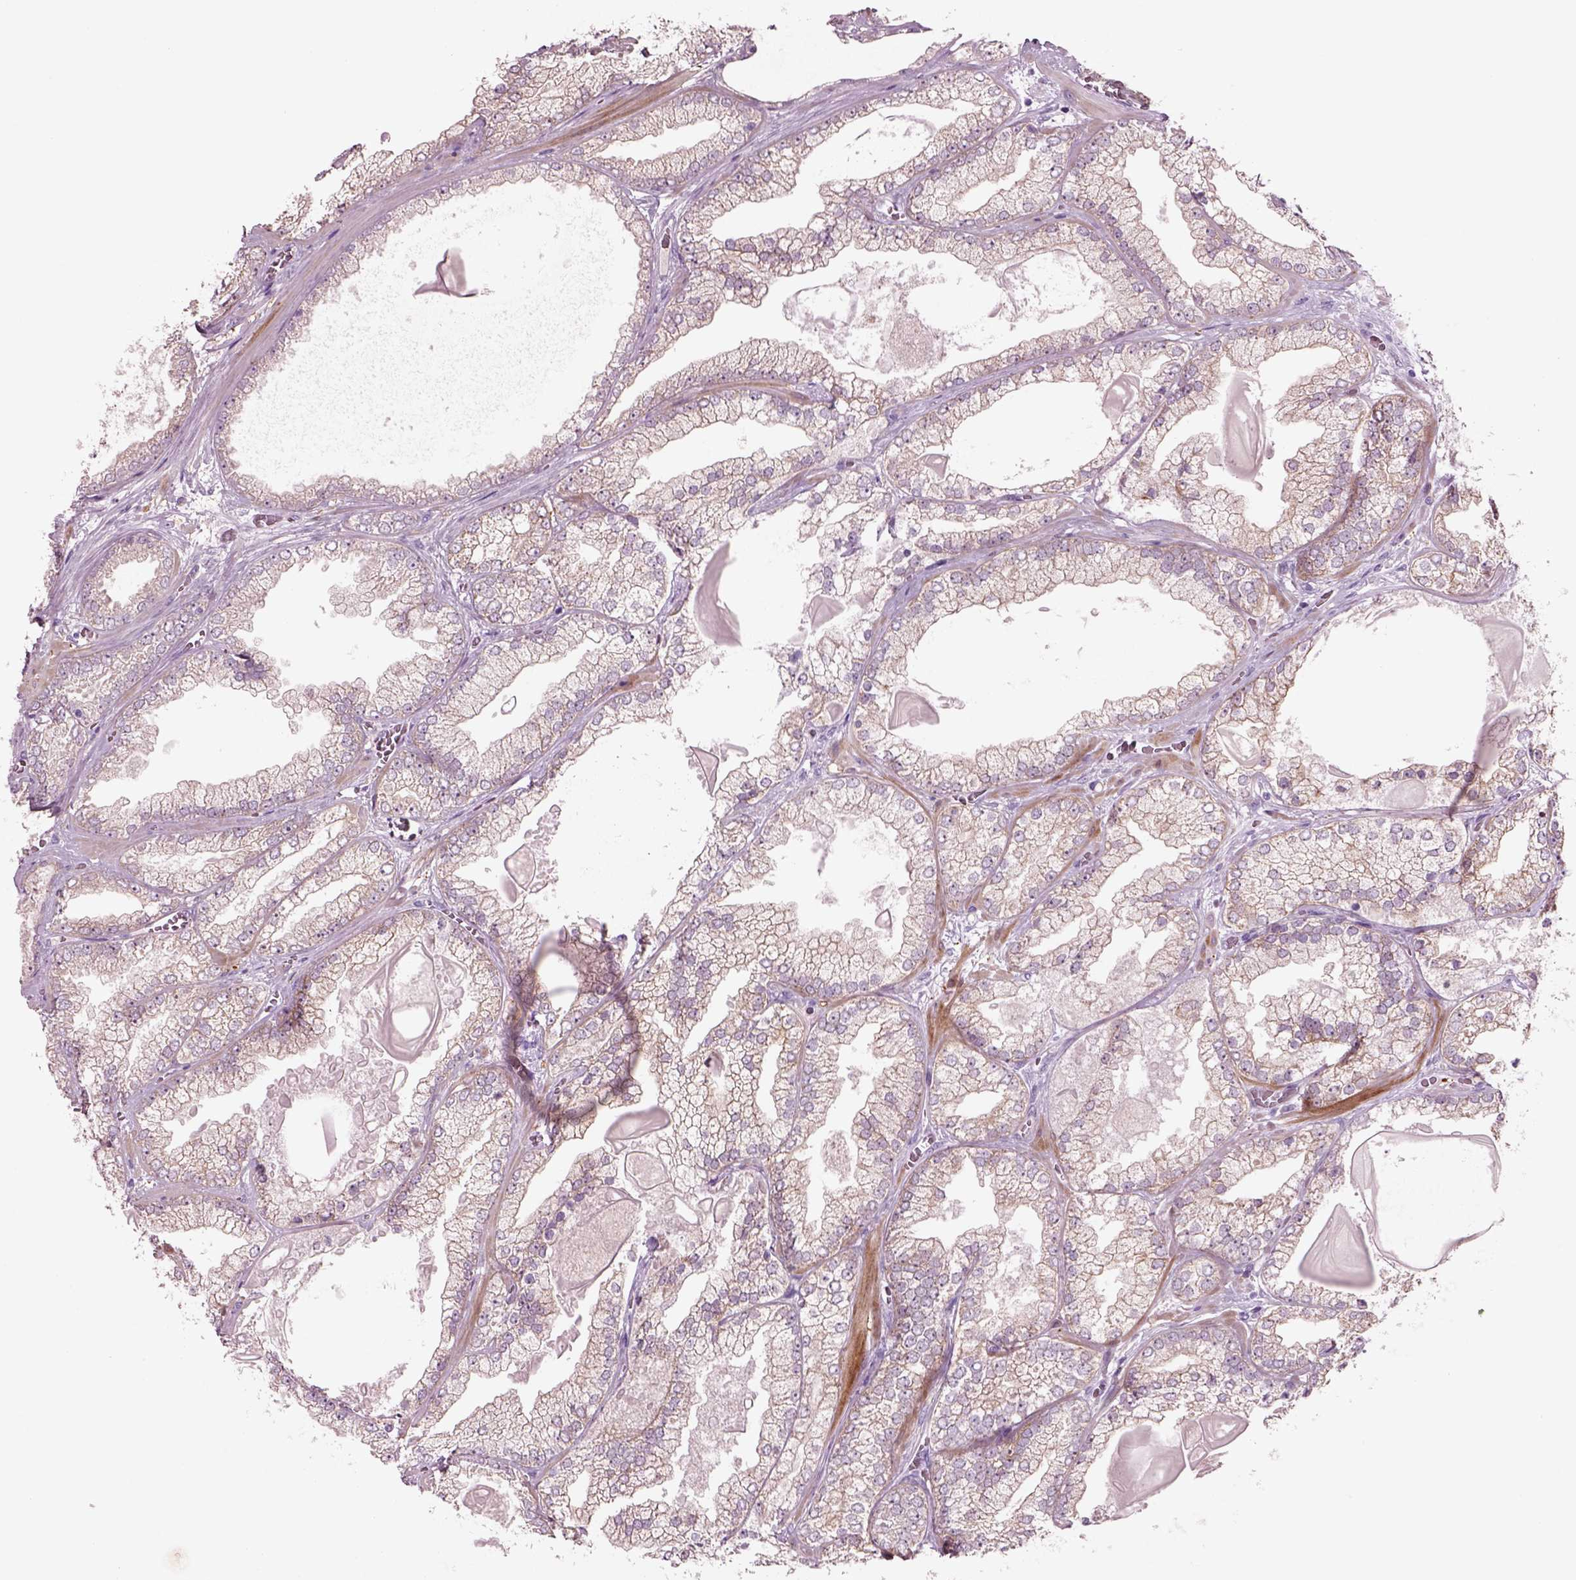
{"staining": {"intensity": "negative", "quantity": "none", "location": "none"}, "tissue": "prostate cancer", "cell_type": "Tumor cells", "image_type": "cancer", "snomed": [{"axis": "morphology", "description": "Adenocarcinoma, Low grade"}, {"axis": "topography", "description": "Prostate"}], "caption": "Human adenocarcinoma (low-grade) (prostate) stained for a protein using immunohistochemistry (IHC) displays no expression in tumor cells.", "gene": "PLPP7", "patient": {"sex": "male", "age": 57}}